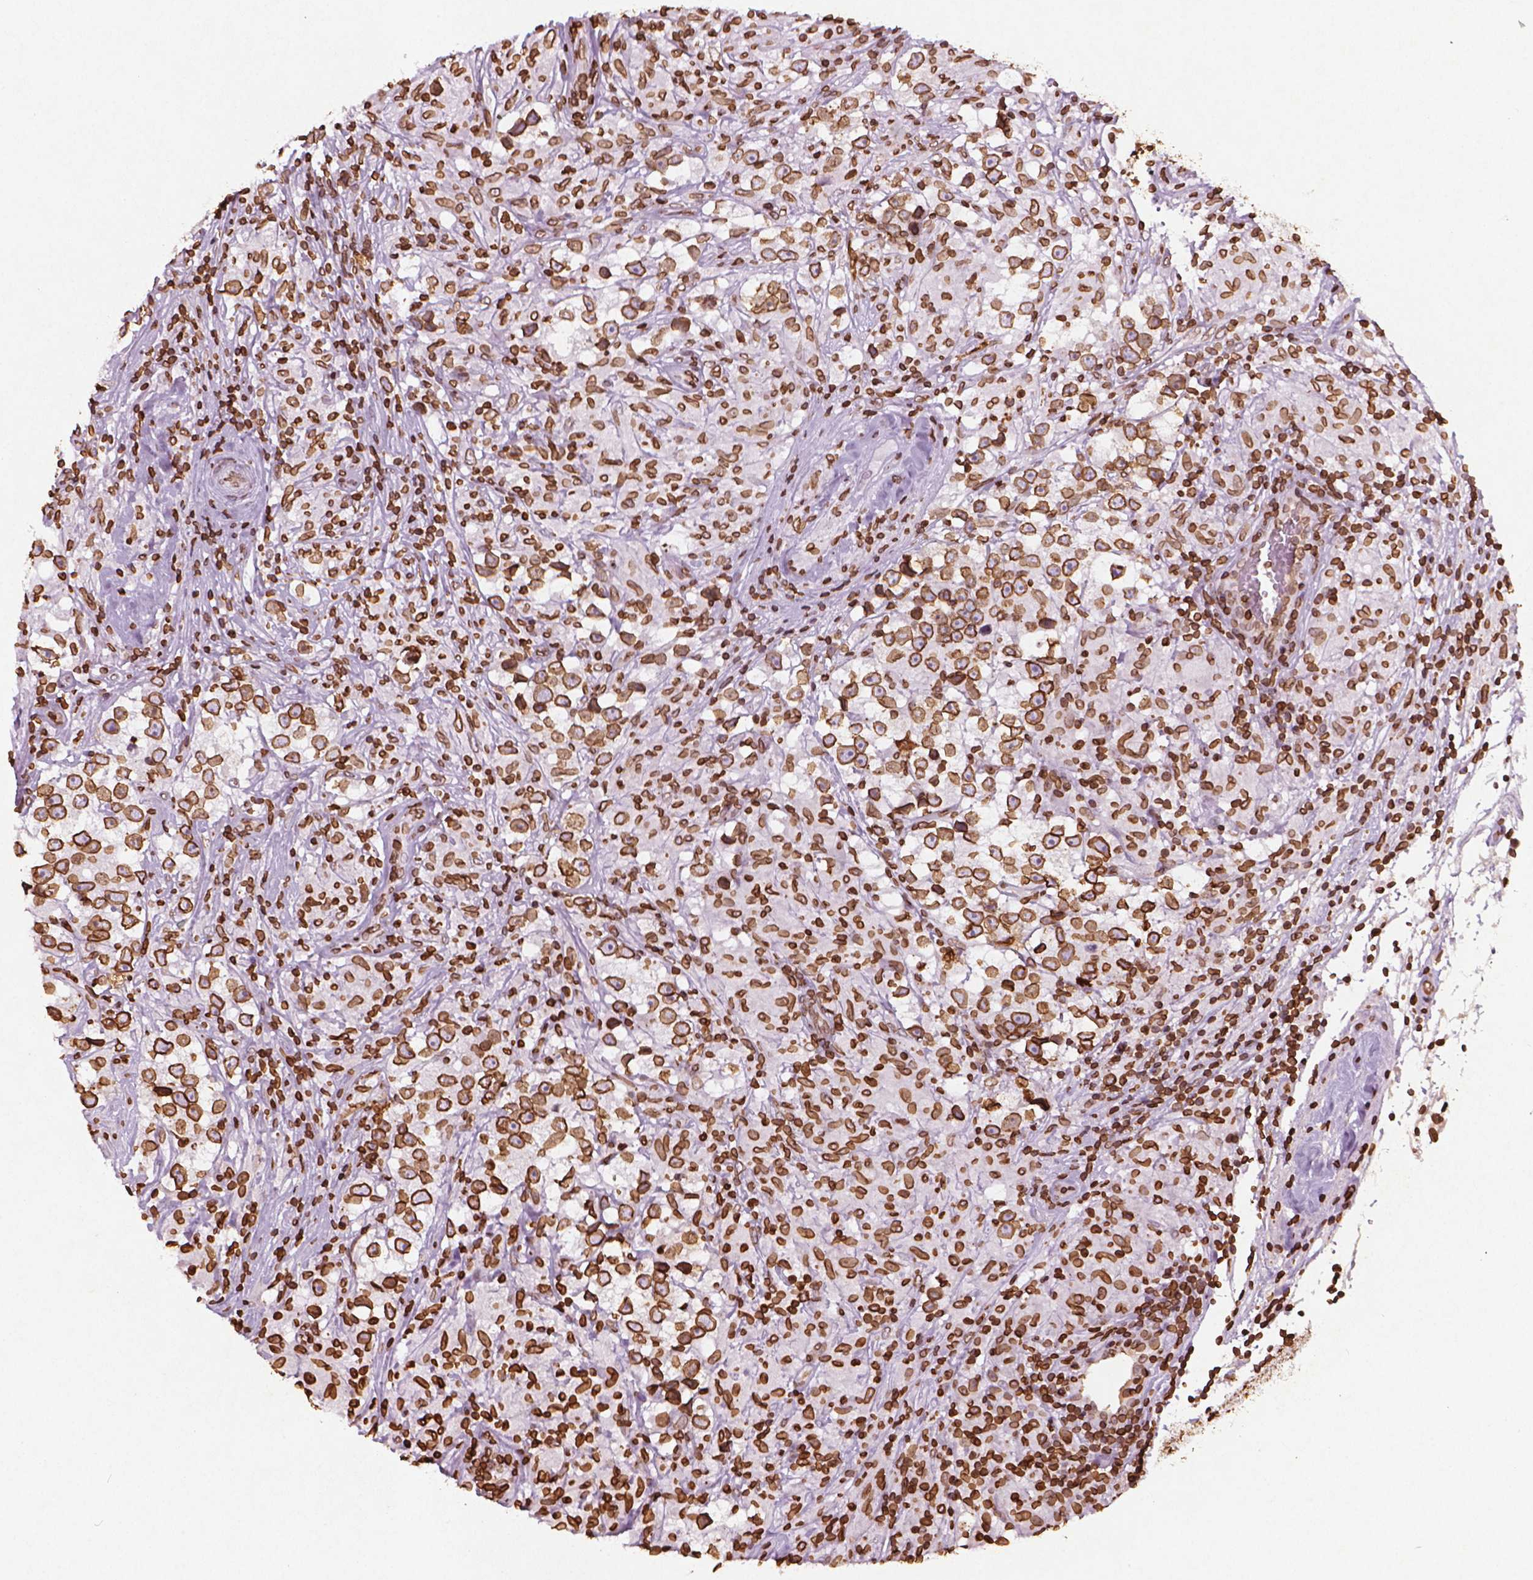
{"staining": {"intensity": "strong", "quantity": ">75%", "location": "cytoplasmic/membranous,nuclear"}, "tissue": "testis cancer", "cell_type": "Tumor cells", "image_type": "cancer", "snomed": [{"axis": "morphology", "description": "Seminoma, NOS"}, {"axis": "topography", "description": "Testis"}], "caption": "This is a micrograph of IHC staining of testis seminoma, which shows strong positivity in the cytoplasmic/membranous and nuclear of tumor cells.", "gene": "LMNB1", "patient": {"sex": "male", "age": 46}}